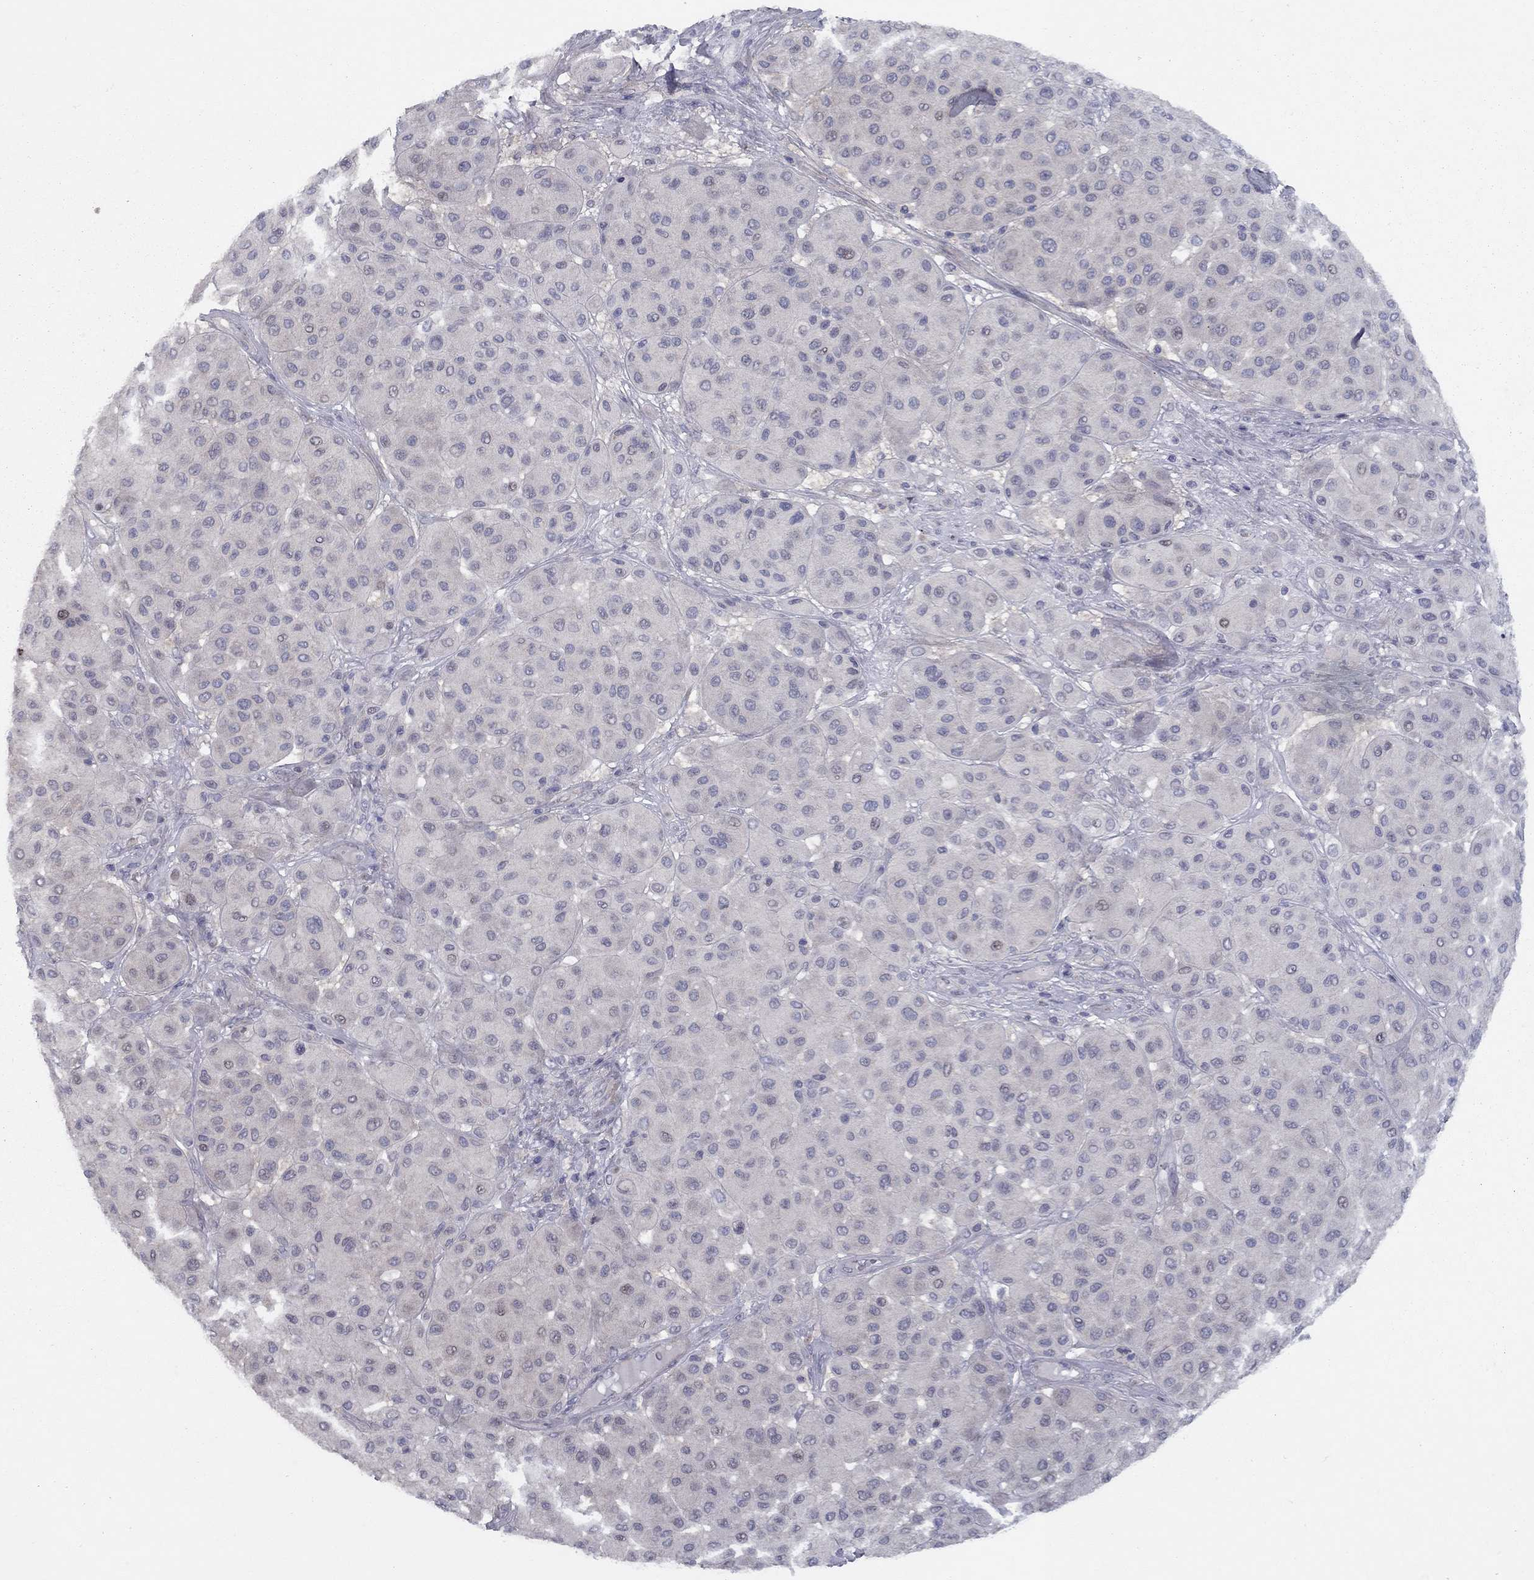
{"staining": {"intensity": "negative", "quantity": "none", "location": "none"}, "tissue": "melanoma", "cell_type": "Tumor cells", "image_type": "cancer", "snomed": [{"axis": "morphology", "description": "Malignant melanoma, Metastatic site"}, {"axis": "topography", "description": "Smooth muscle"}], "caption": "Malignant melanoma (metastatic site) stained for a protein using immunohistochemistry demonstrates no staining tumor cells.", "gene": "DUSP7", "patient": {"sex": "male", "age": 41}}